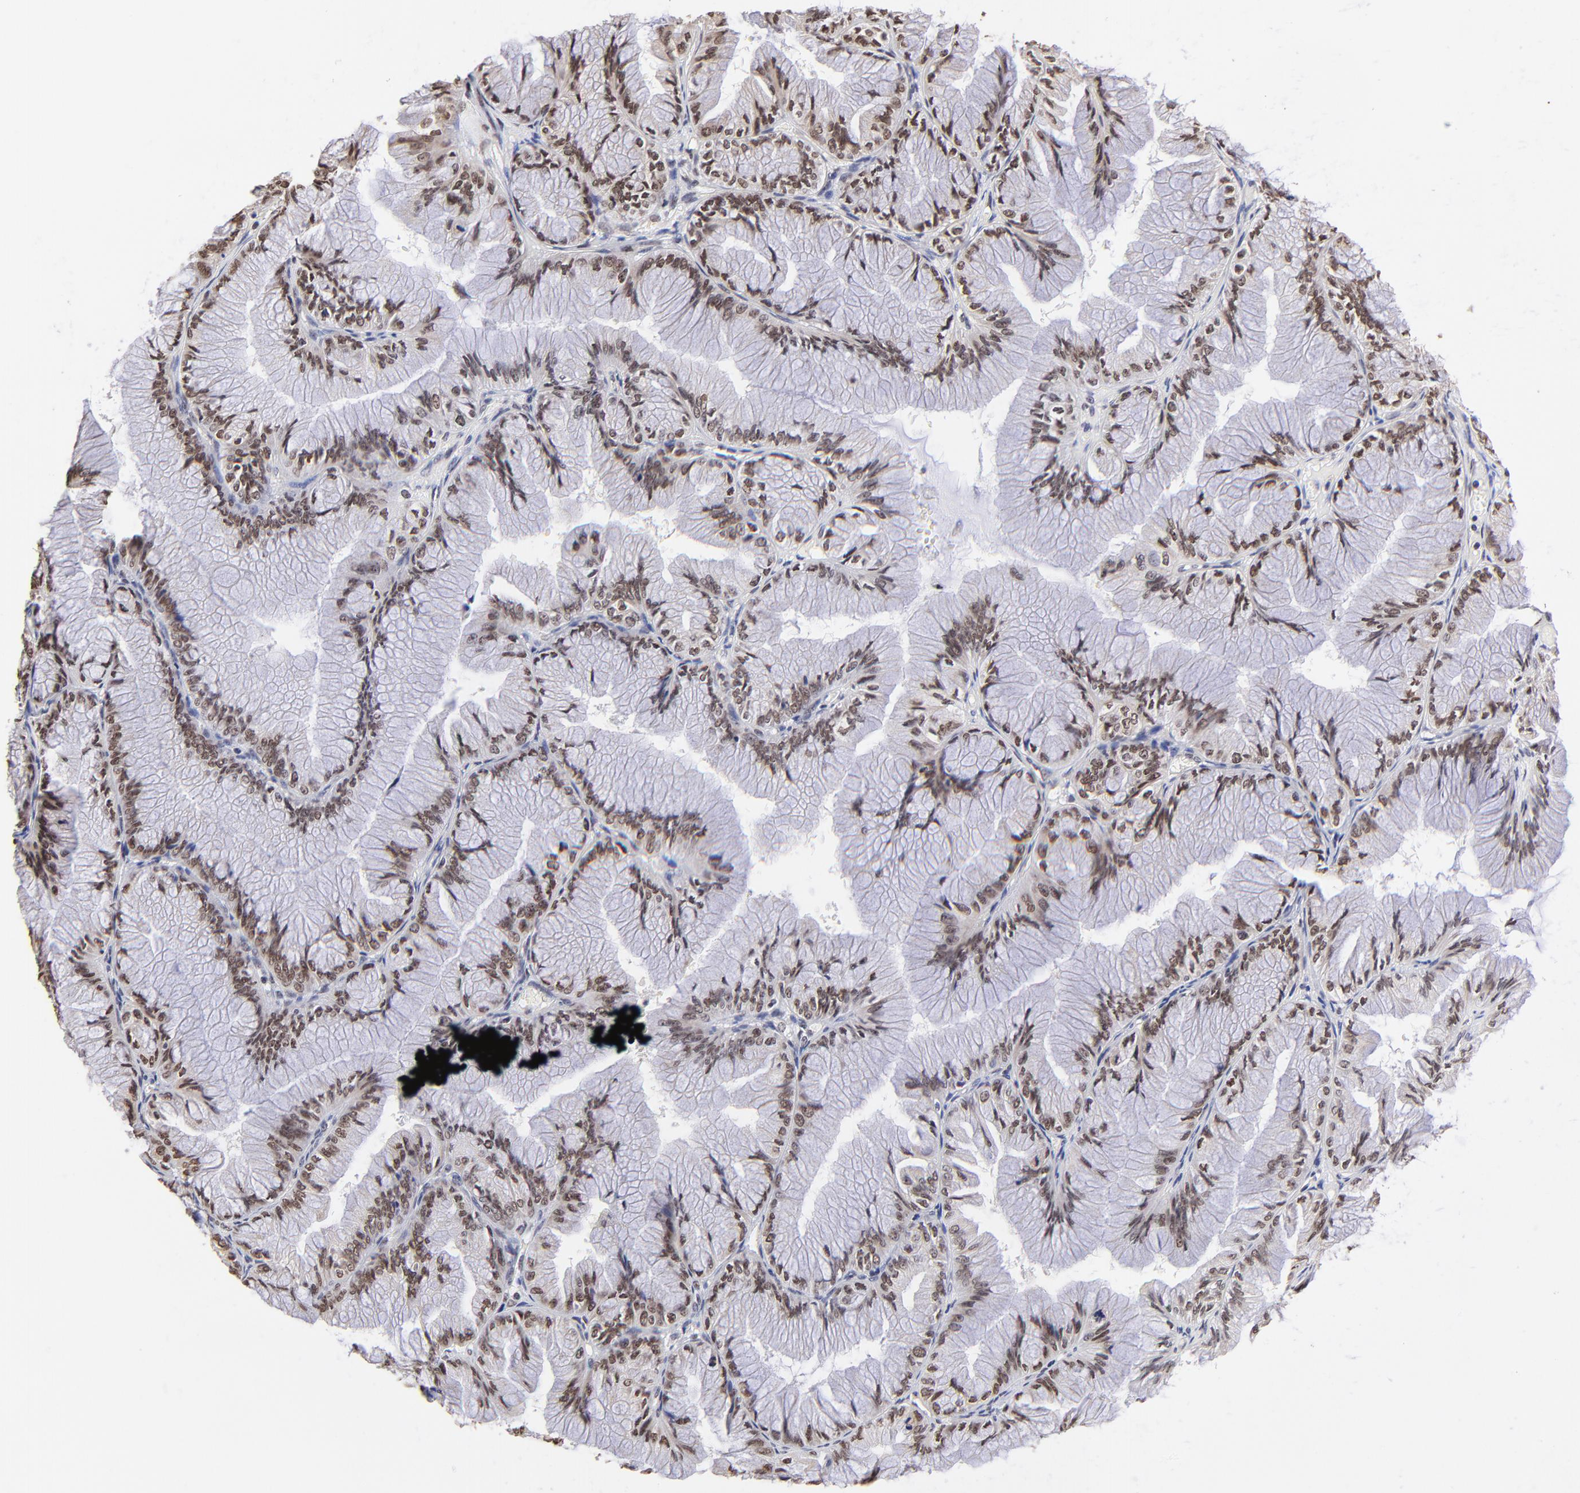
{"staining": {"intensity": "moderate", "quantity": ">75%", "location": "nuclear"}, "tissue": "ovarian cancer", "cell_type": "Tumor cells", "image_type": "cancer", "snomed": [{"axis": "morphology", "description": "Cystadenocarcinoma, mucinous, NOS"}, {"axis": "topography", "description": "Ovary"}], "caption": "Protein staining displays moderate nuclear positivity in about >75% of tumor cells in ovarian mucinous cystadenocarcinoma. (IHC, brightfield microscopy, high magnification).", "gene": "ZNF670", "patient": {"sex": "female", "age": 63}}